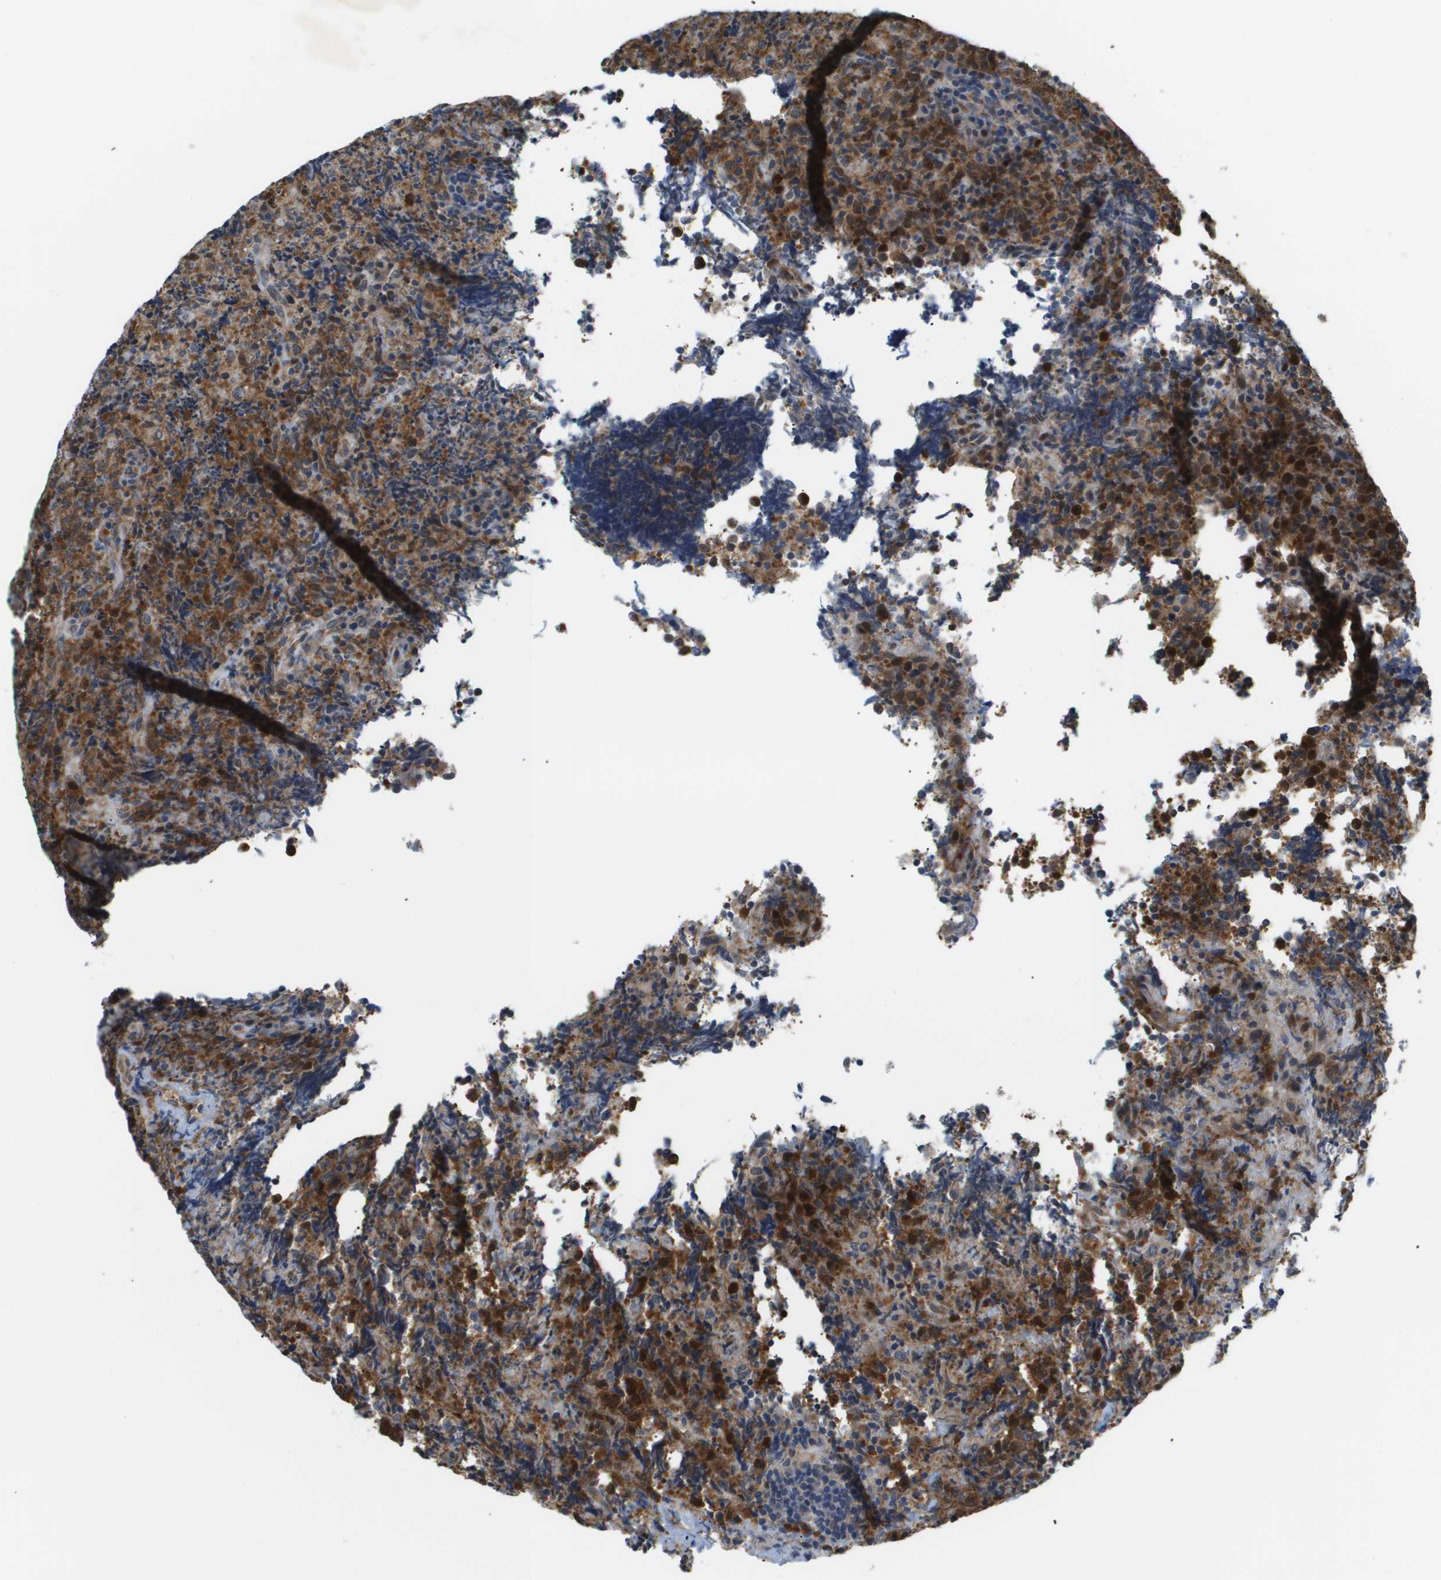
{"staining": {"intensity": "moderate", "quantity": ">75%", "location": "cytoplasmic/membranous"}, "tissue": "lymphoma", "cell_type": "Tumor cells", "image_type": "cancer", "snomed": [{"axis": "morphology", "description": "Malignant lymphoma, non-Hodgkin's type, High grade"}, {"axis": "topography", "description": "Tonsil"}], "caption": "Lymphoma stained for a protein exhibits moderate cytoplasmic/membranous positivity in tumor cells.", "gene": "OTUD5", "patient": {"sex": "female", "age": 36}}